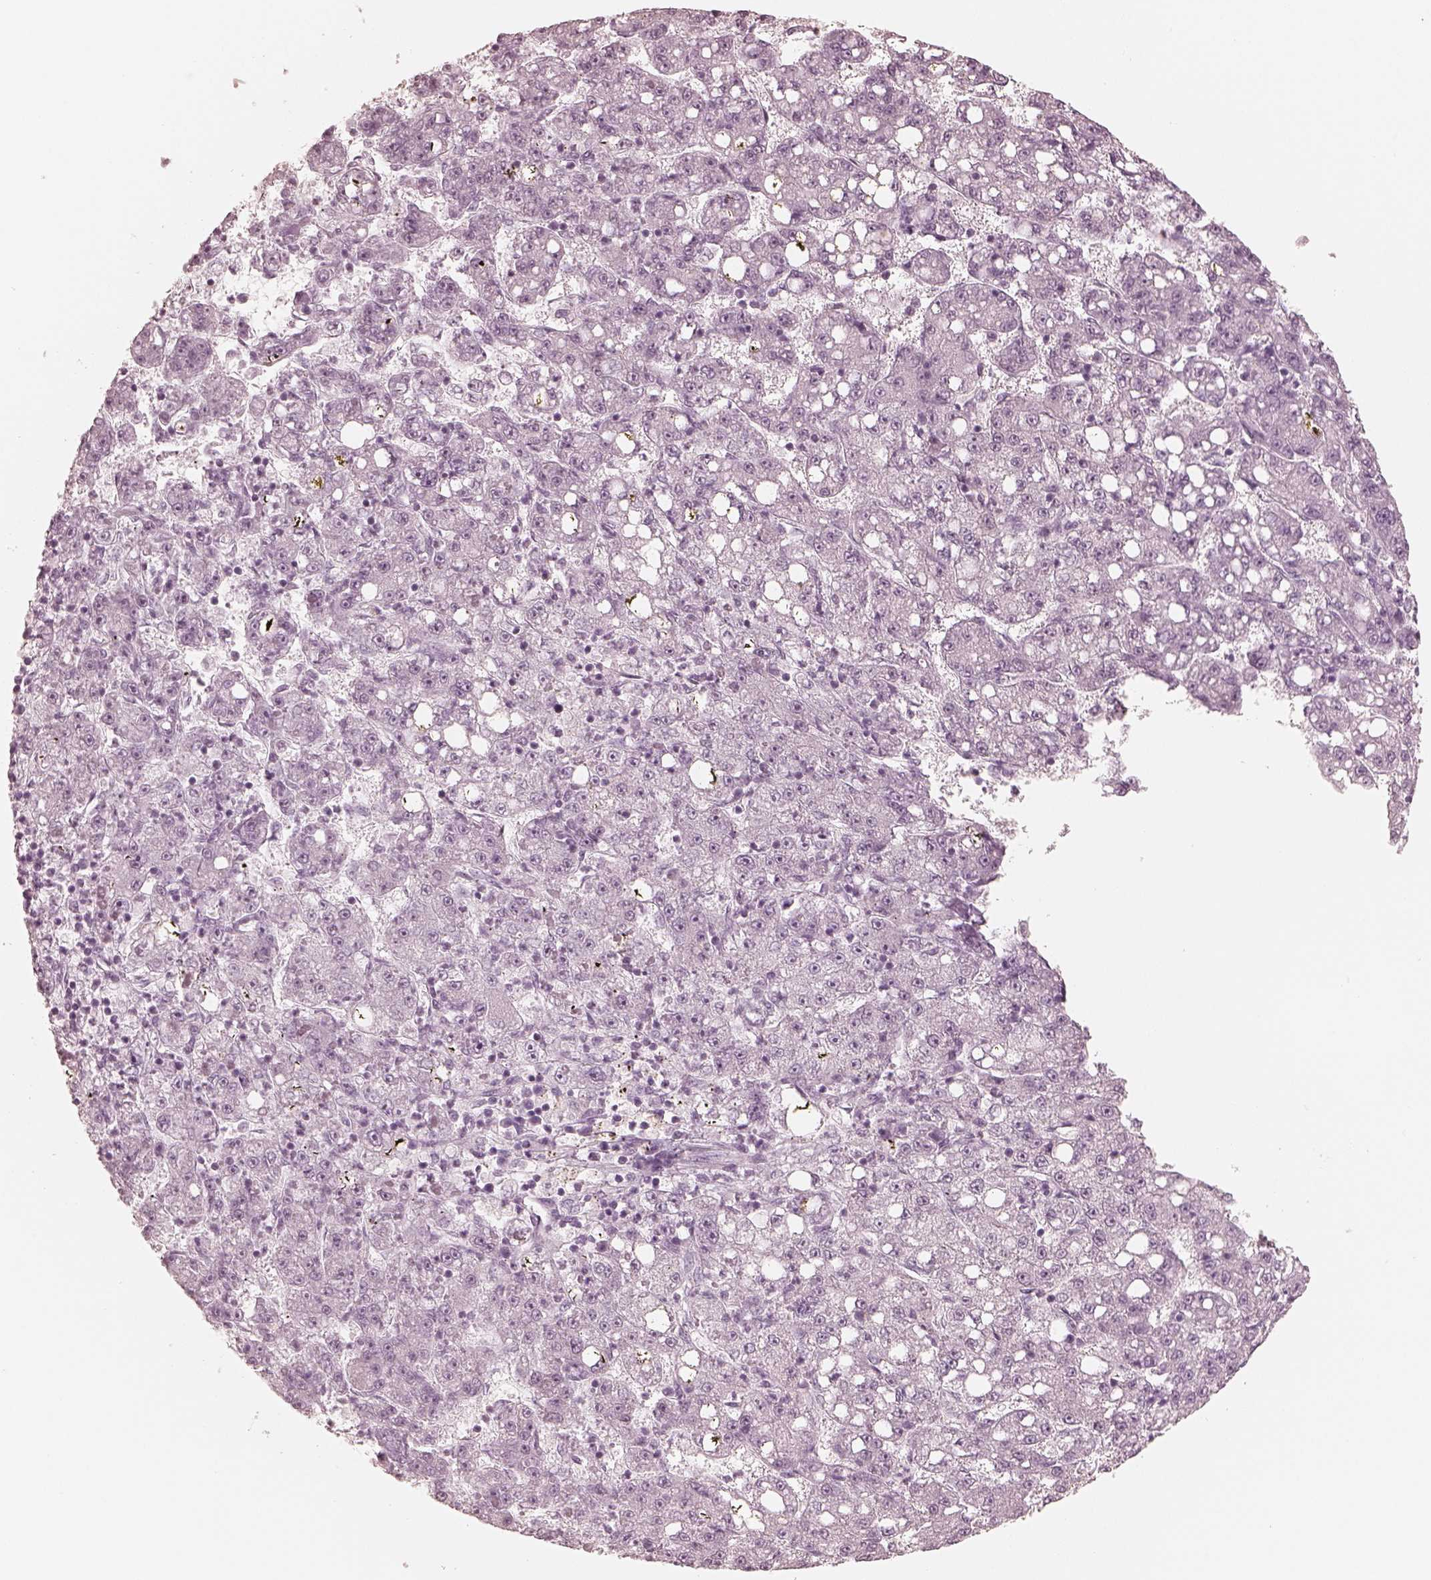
{"staining": {"intensity": "negative", "quantity": "none", "location": "none"}, "tissue": "liver cancer", "cell_type": "Tumor cells", "image_type": "cancer", "snomed": [{"axis": "morphology", "description": "Carcinoma, Hepatocellular, NOS"}, {"axis": "topography", "description": "Liver"}], "caption": "Tumor cells are negative for brown protein staining in liver cancer (hepatocellular carcinoma).", "gene": "CALR3", "patient": {"sex": "female", "age": 65}}